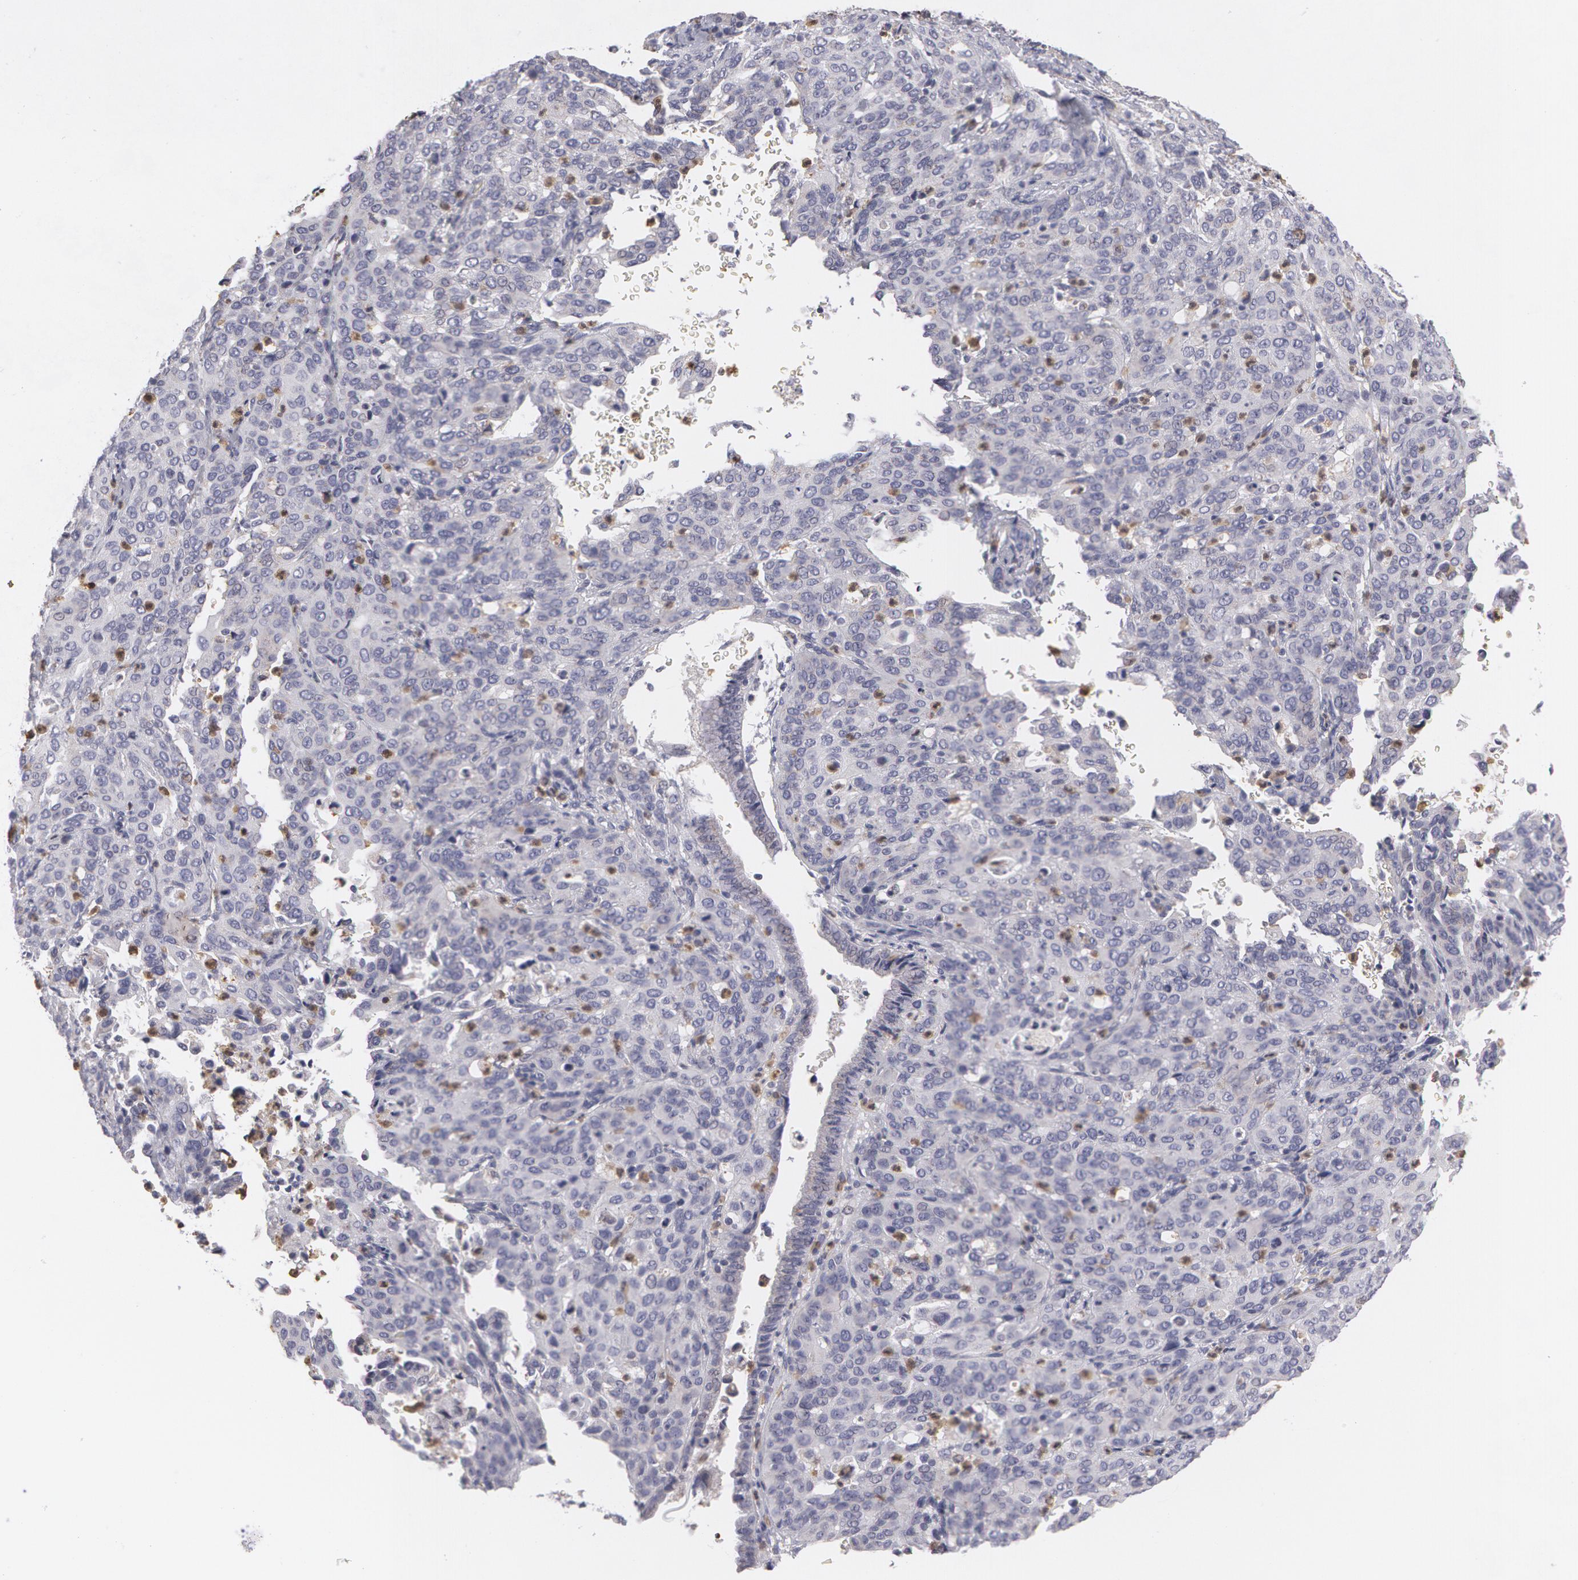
{"staining": {"intensity": "weak", "quantity": "<25%", "location": "cytoplasmic/membranous"}, "tissue": "cervical cancer", "cell_type": "Tumor cells", "image_type": "cancer", "snomed": [{"axis": "morphology", "description": "Squamous cell carcinoma, NOS"}, {"axis": "topography", "description": "Cervix"}], "caption": "High power microscopy histopathology image of an IHC image of squamous cell carcinoma (cervical), revealing no significant staining in tumor cells.", "gene": "CAT", "patient": {"sex": "female", "age": 41}}